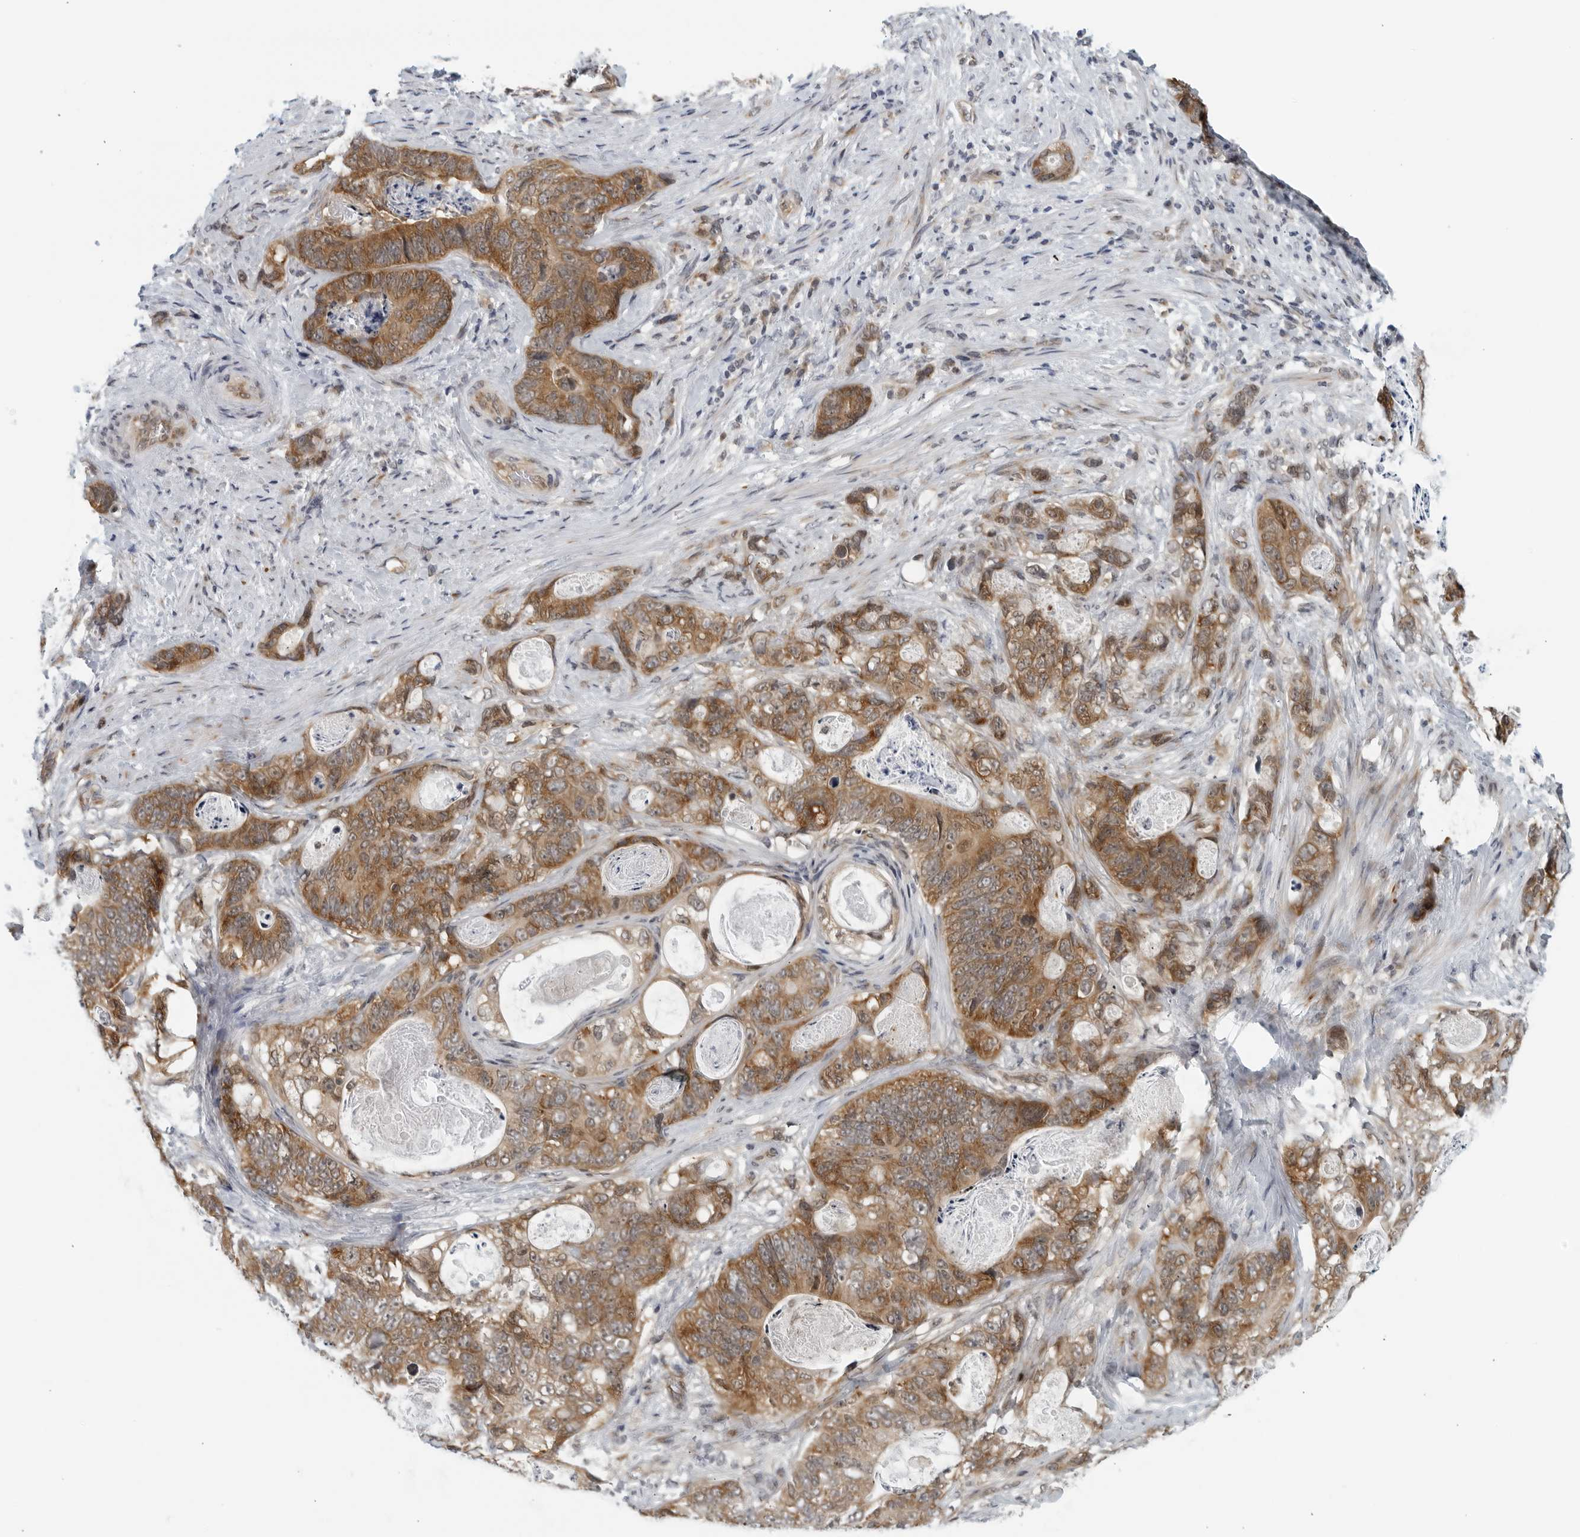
{"staining": {"intensity": "moderate", "quantity": ">75%", "location": "cytoplasmic/membranous"}, "tissue": "stomach cancer", "cell_type": "Tumor cells", "image_type": "cancer", "snomed": [{"axis": "morphology", "description": "Normal tissue, NOS"}, {"axis": "morphology", "description": "Adenocarcinoma, NOS"}, {"axis": "topography", "description": "Stomach"}], "caption": "This is an image of immunohistochemistry (IHC) staining of stomach cancer (adenocarcinoma), which shows moderate expression in the cytoplasmic/membranous of tumor cells.", "gene": "RC3H1", "patient": {"sex": "female", "age": 89}}